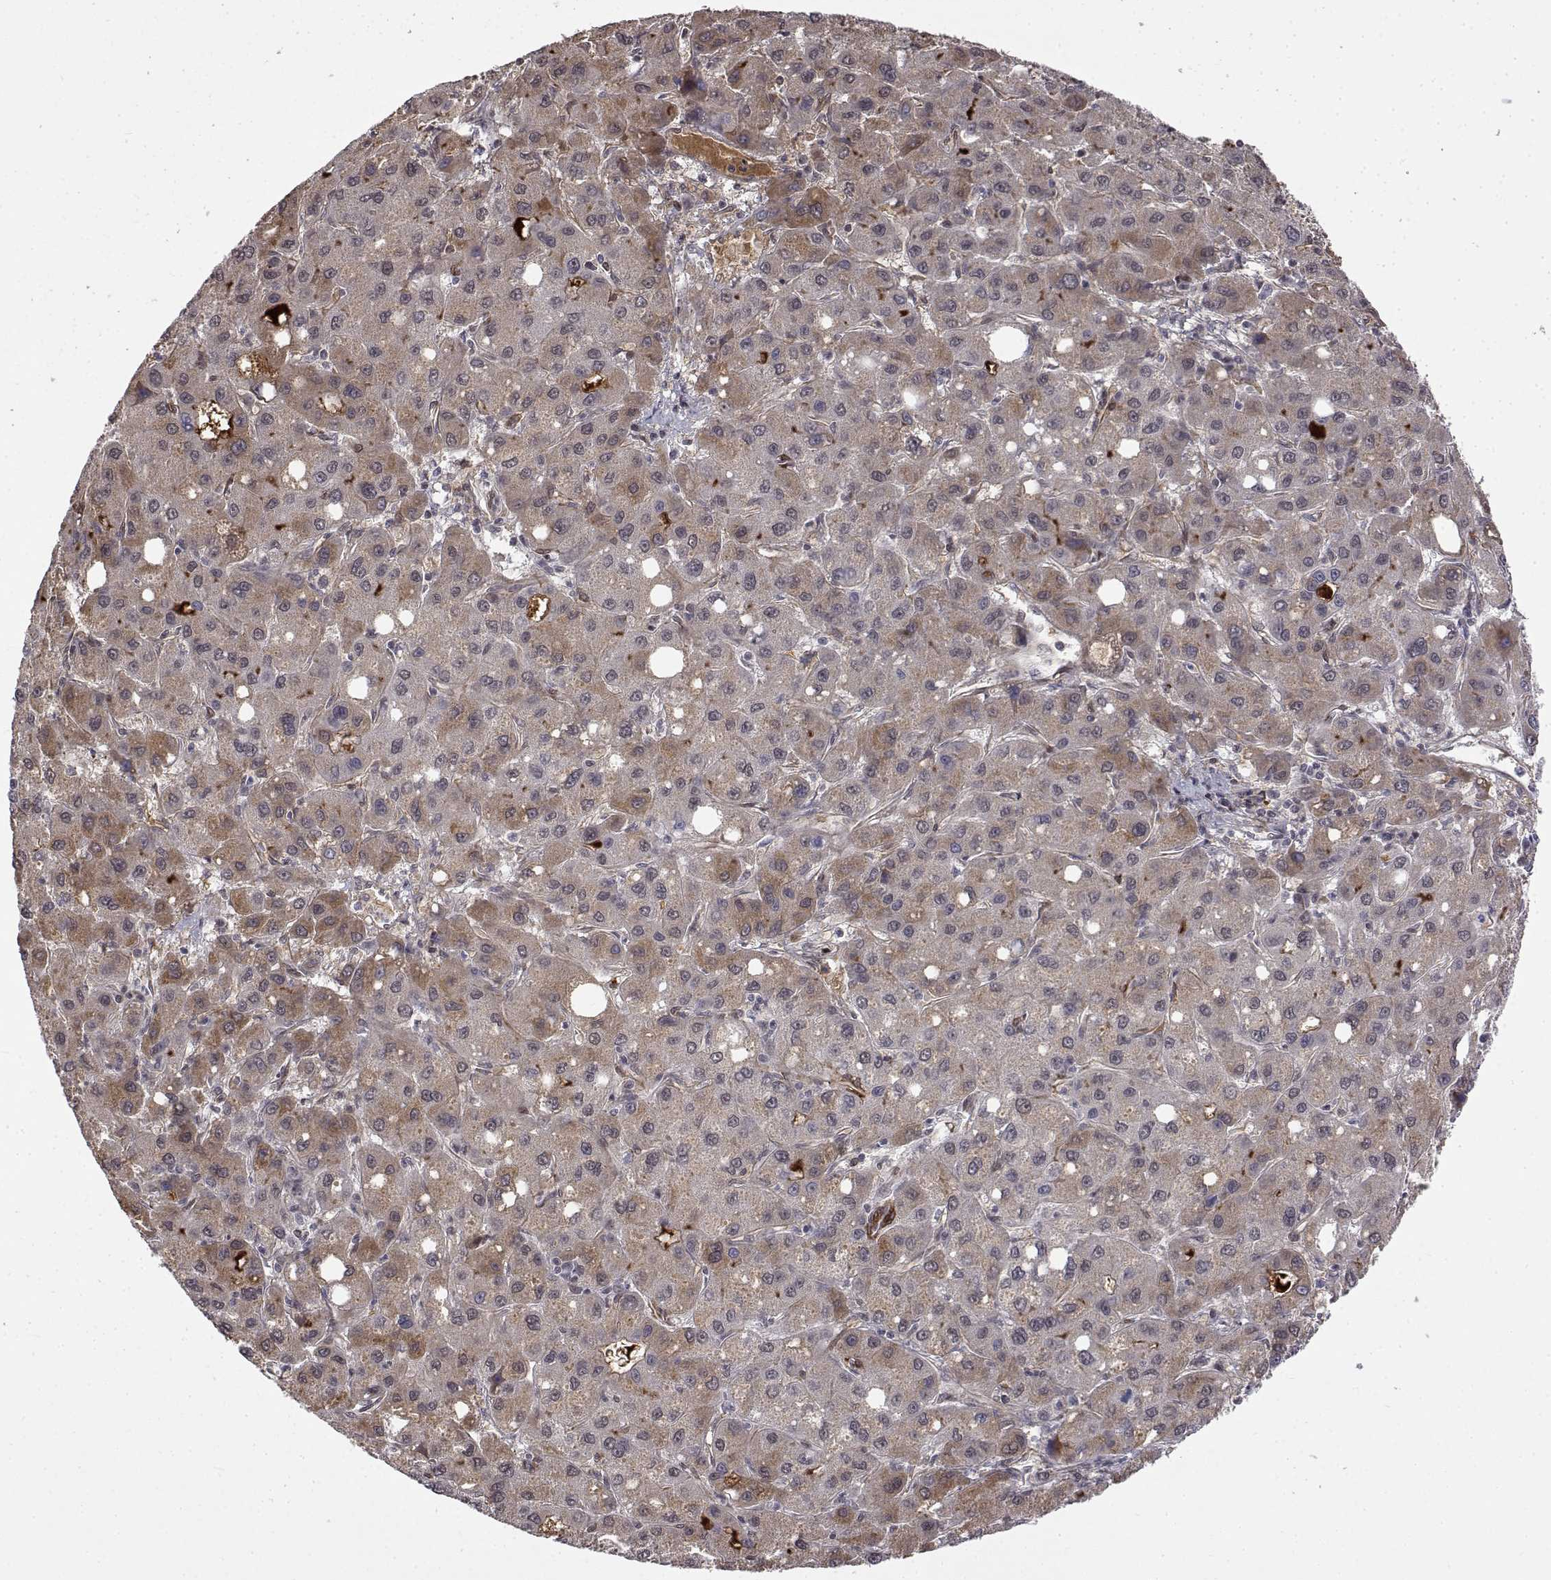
{"staining": {"intensity": "weak", "quantity": "<25%", "location": "cytoplasmic/membranous"}, "tissue": "liver cancer", "cell_type": "Tumor cells", "image_type": "cancer", "snomed": [{"axis": "morphology", "description": "Carcinoma, Hepatocellular, NOS"}, {"axis": "topography", "description": "Liver"}], "caption": "Tumor cells are negative for brown protein staining in hepatocellular carcinoma (liver).", "gene": "ITGA7", "patient": {"sex": "male", "age": 73}}